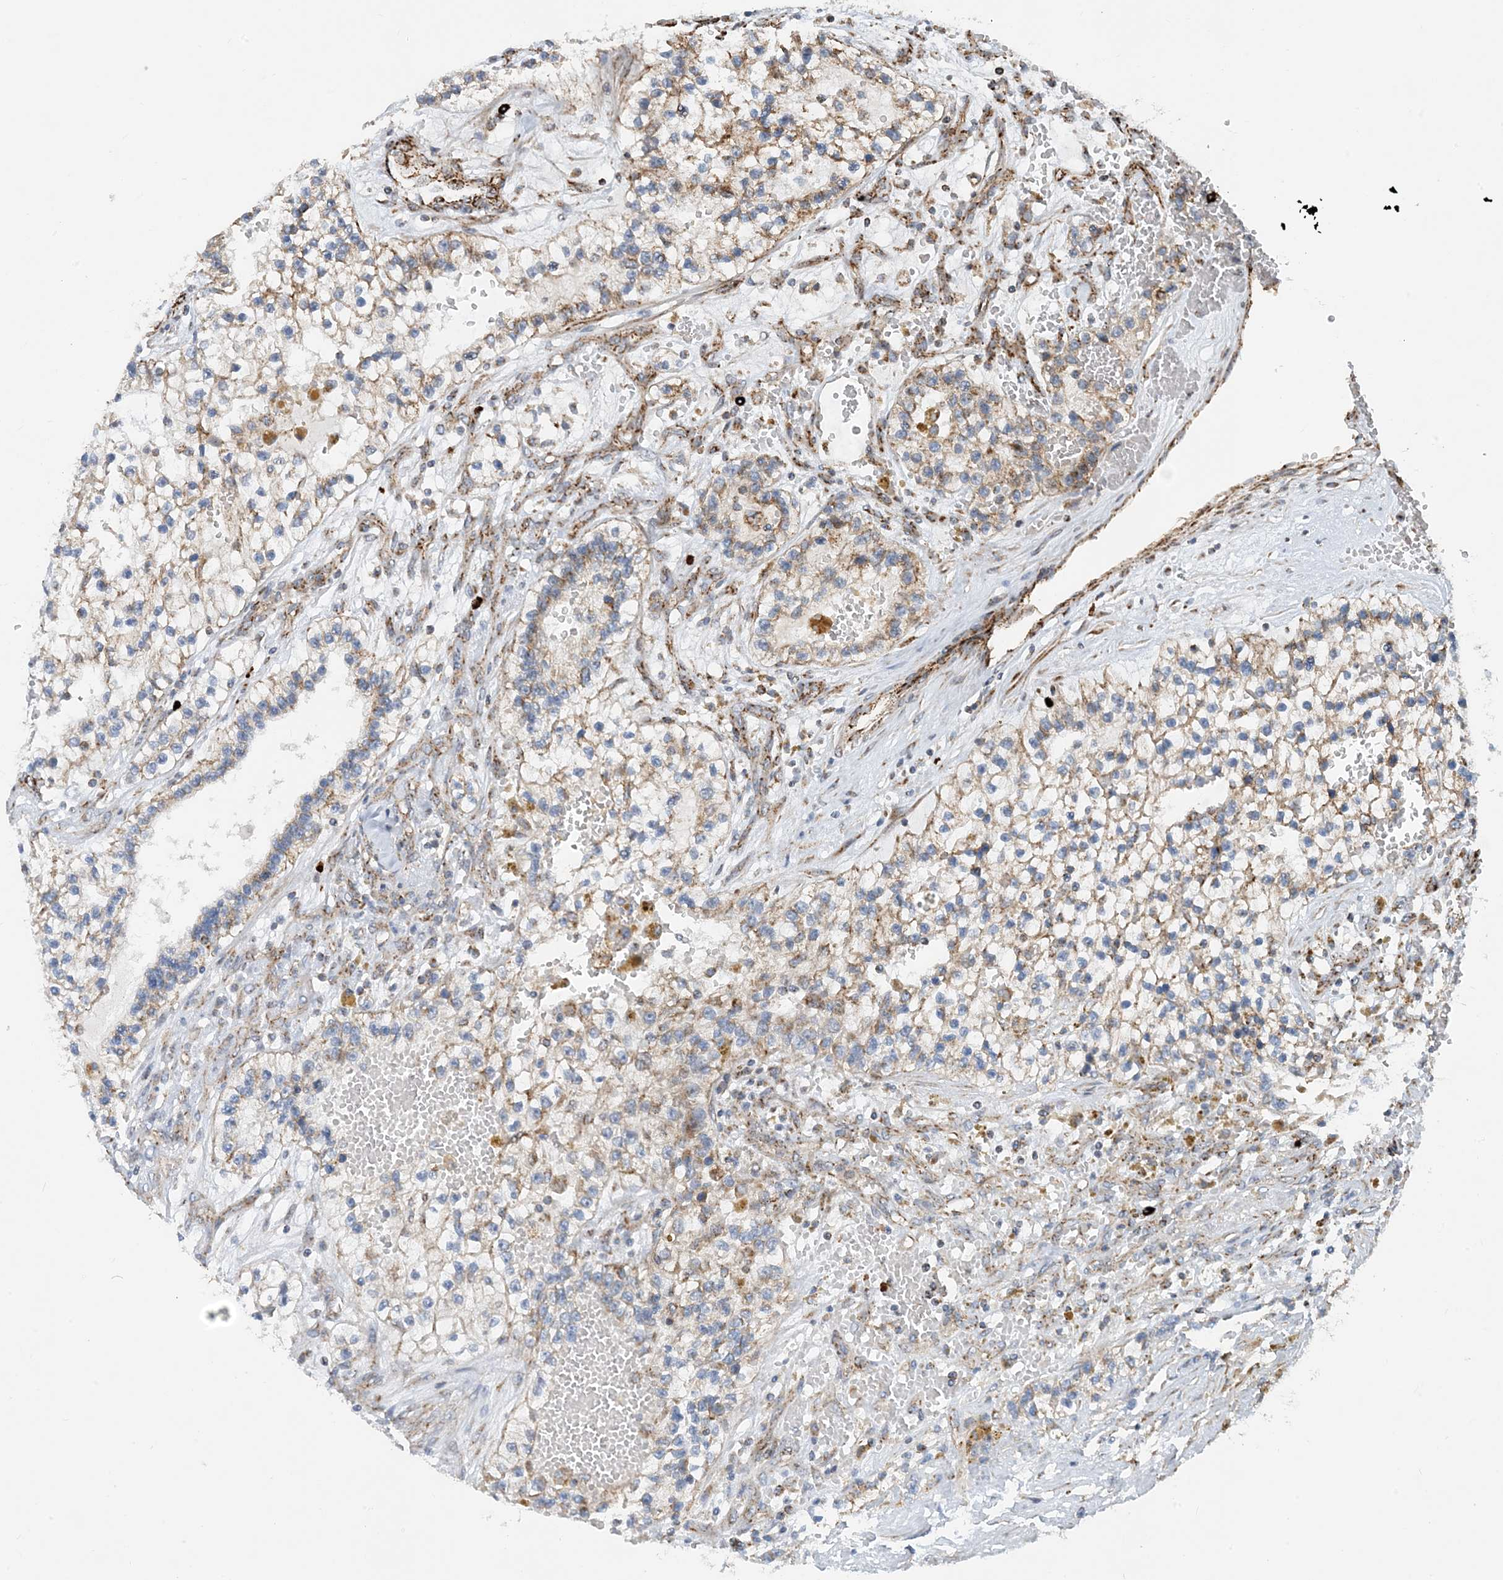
{"staining": {"intensity": "weak", "quantity": "25%-75%", "location": "cytoplasmic/membranous"}, "tissue": "renal cancer", "cell_type": "Tumor cells", "image_type": "cancer", "snomed": [{"axis": "morphology", "description": "Adenocarcinoma, NOS"}, {"axis": "topography", "description": "Kidney"}], "caption": "Immunohistochemical staining of human renal adenocarcinoma reveals weak cytoplasmic/membranous protein staining in about 25%-75% of tumor cells.", "gene": "PCDHGA1", "patient": {"sex": "female", "age": 57}}